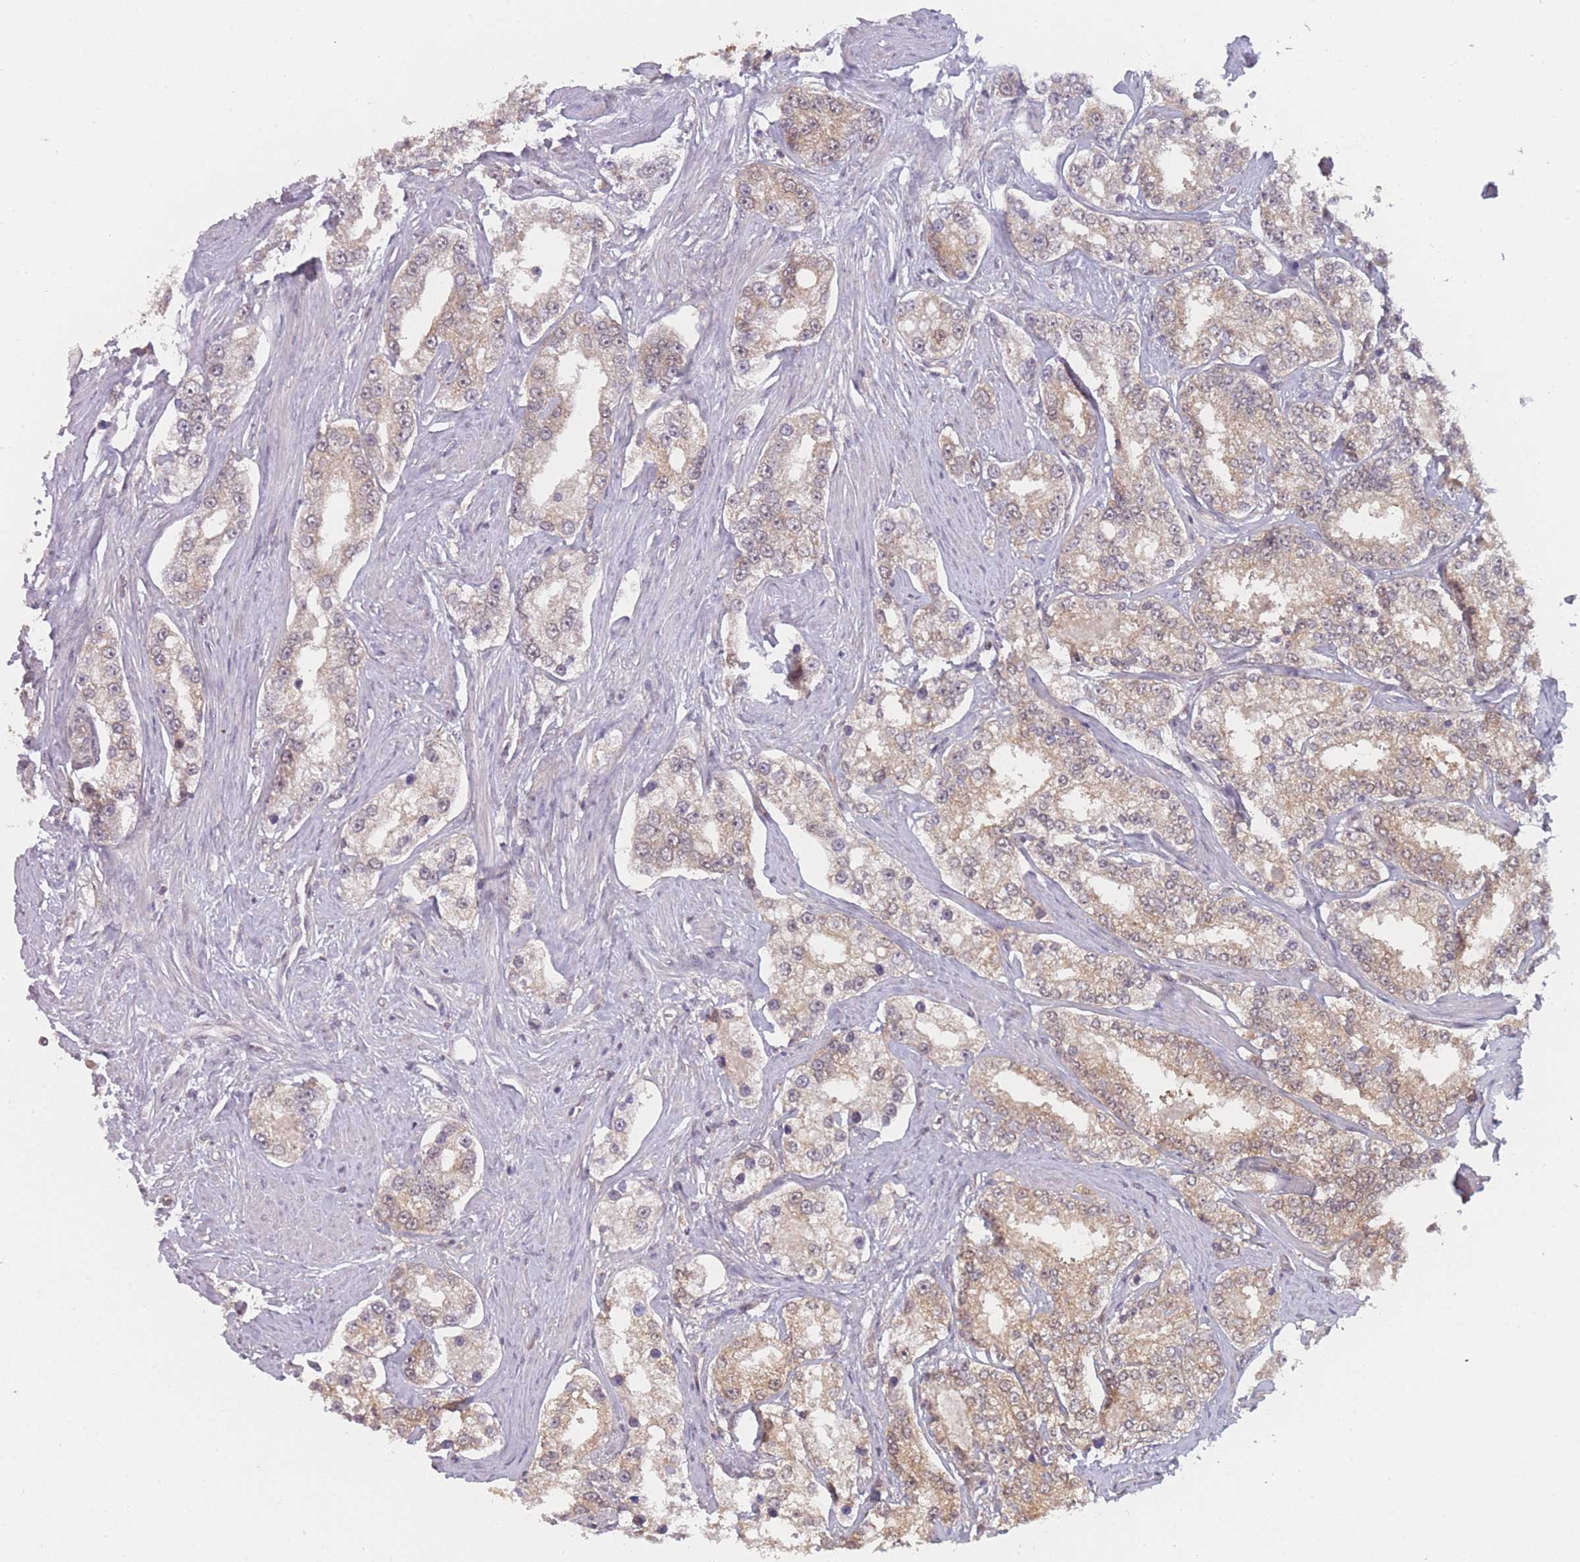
{"staining": {"intensity": "moderate", "quantity": "25%-75%", "location": "cytoplasmic/membranous"}, "tissue": "prostate cancer", "cell_type": "Tumor cells", "image_type": "cancer", "snomed": [{"axis": "morphology", "description": "Normal tissue, NOS"}, {"axis": "morphology", "description": "Adenocarcinoma, High grade"}, {"axis": "topography", "description": "Prostate"}], "caption": "IHC of high-grade adenocarcinoma (prostate) shows medium levels of moderate cytoplasmic/membranous expression in approximately 25%-75% of tumor cells.", "gene": "MRI1", "patient": {"sex": "male", "age": 83}}